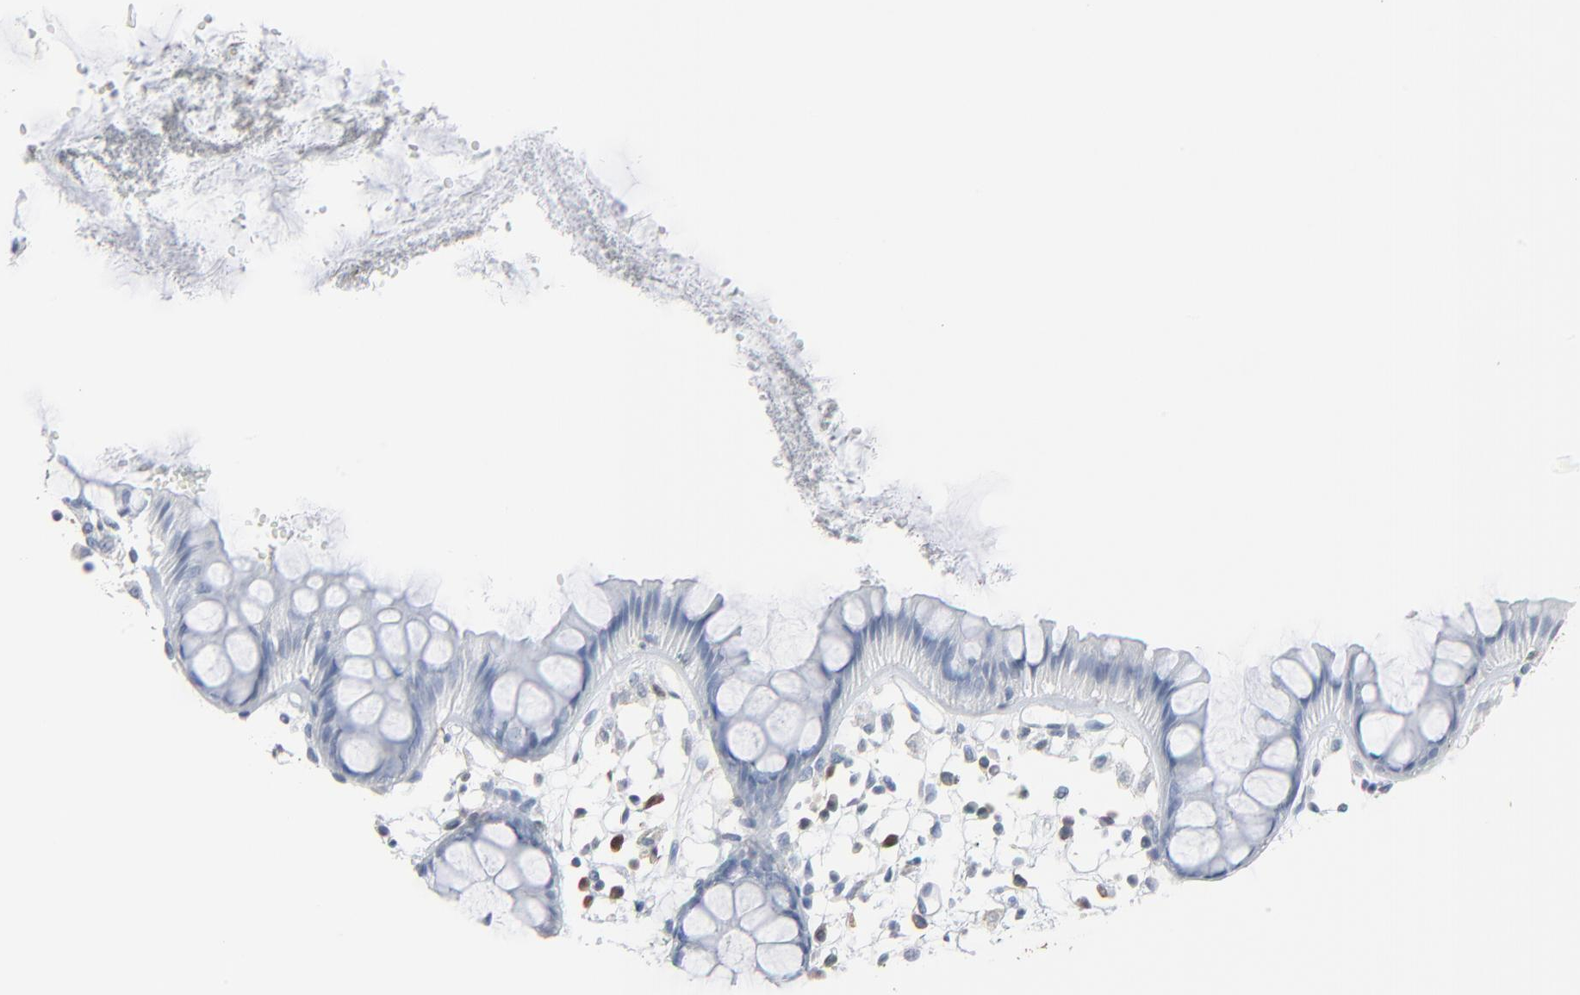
{"staining": {"intensity": "negative", "quantity": "none", "location": "none"}, "tissue": "rectum", "cell_type": "Glandular cells", "image_type": "normal", "snomed": [{"axis": "morphology", "description": "Normal tissue, NOS"}, {"axis": "topography", "description": "Rectum"}], "caption": "This histopathology image is of unremarkable rectum stained with immunohistochemistry to label a protein in brown with the nuclei are counter-stained blue. There is no expression in glandular cells.", "gene": "PHGDH", "patient": {"sex": "female", "age": 66}}